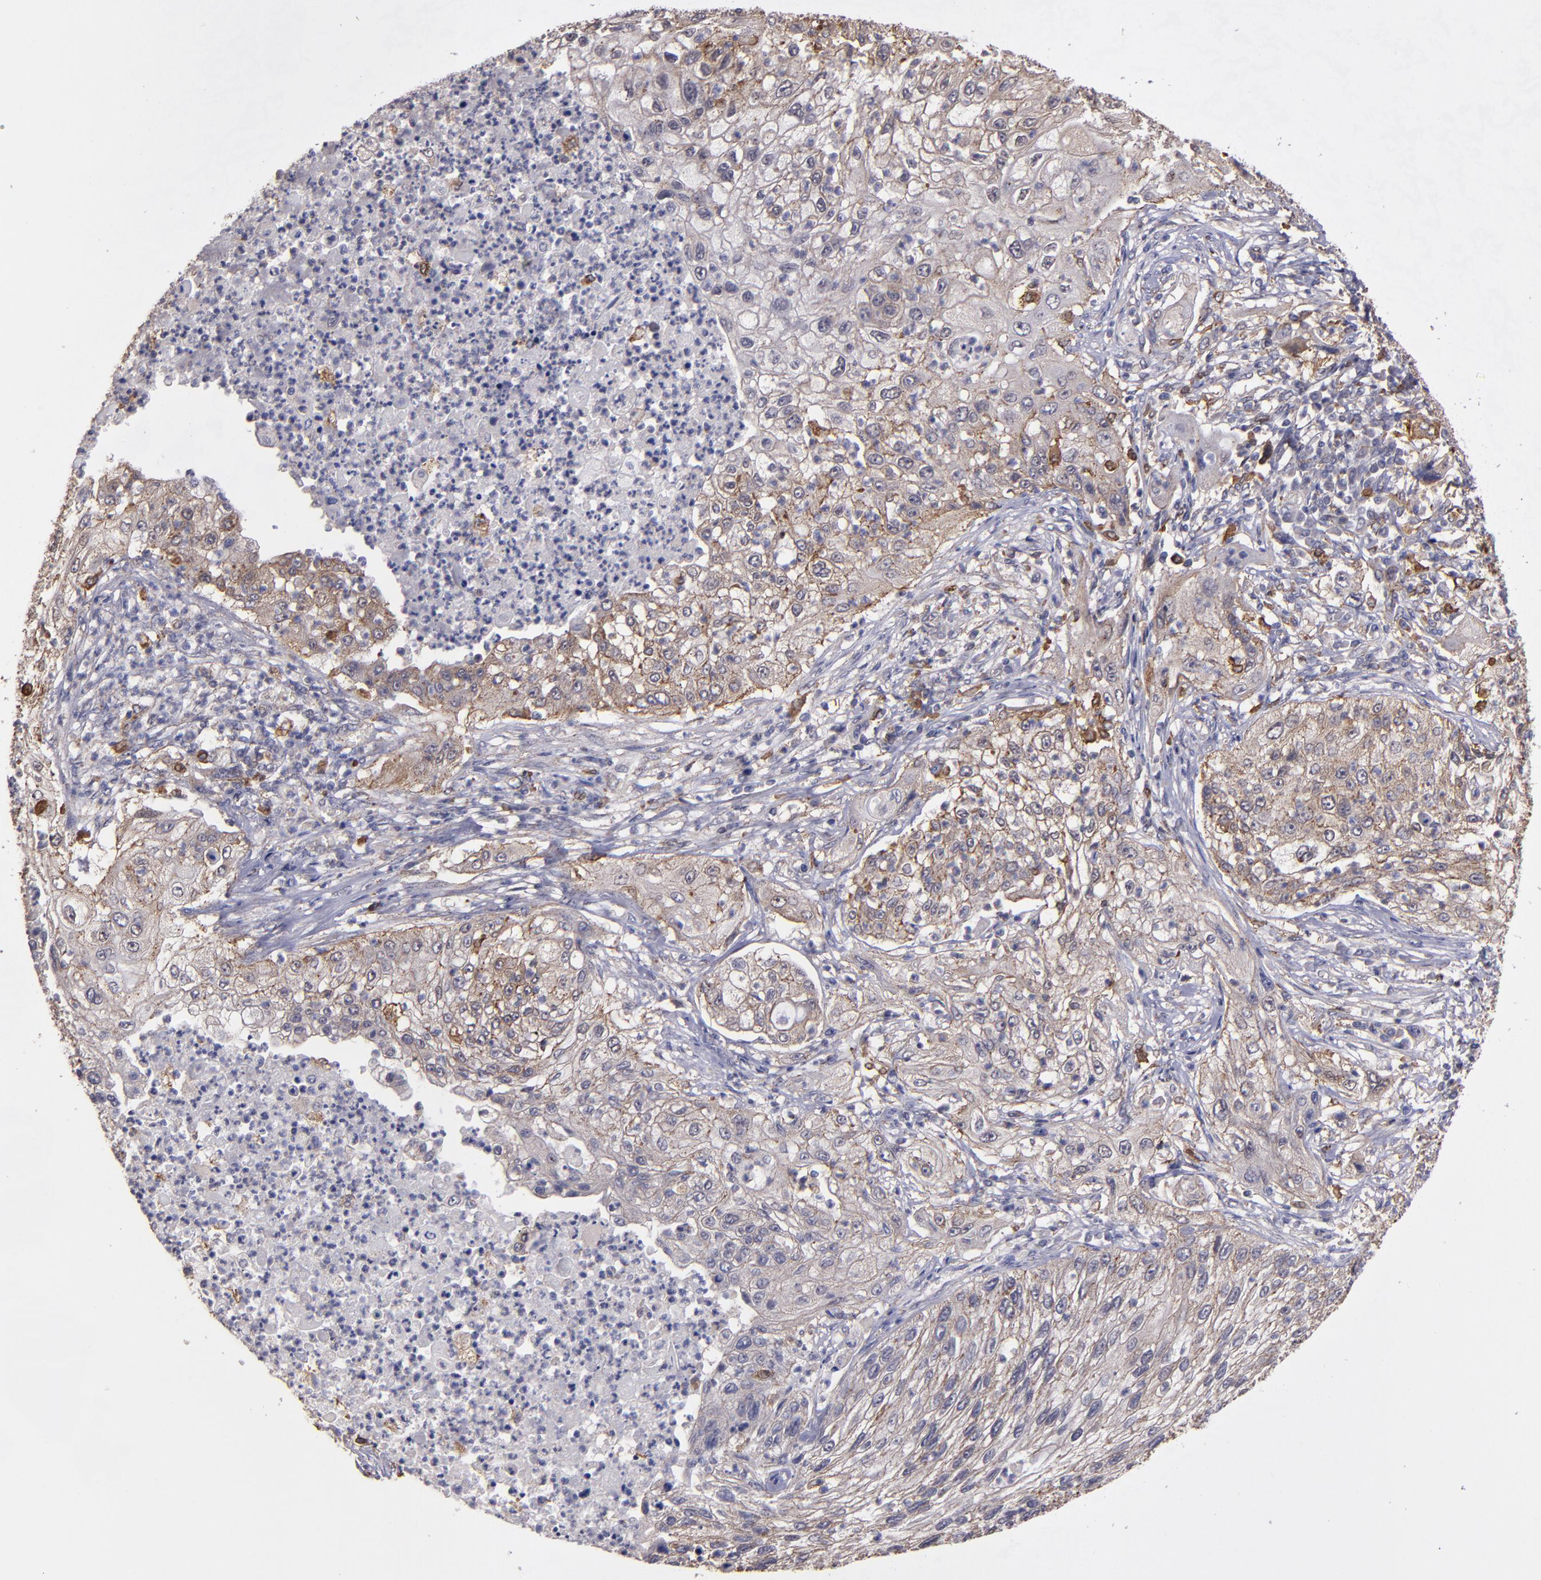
{"staining": {"intensity": "weak", "quantity": "25%-75%", "location": "cytoplasmic/membranous"}, "tissue": "lung cancer", "cell_type": "Tumor cells", "image_type": "cancer", "snomed": [{"axis": "morphology", "description": "Inflammation, NOS"}, {"axis": "morphology", "description": "Squamous cell carcinoma, NOS"}, {"axis": "topography", "description": "Lymph node"}, {"axis": "topography", "description": "Soft tissue"}, {"axis": "topography", "description": "Lung"}], "caption": "This is a histology image of immunohistochemistry staining of lung squamous cell carcinoma, which shows weak staining in the cytoplasmic/membranous of tumor cells.", "gene": "SIPA1L1", "patient": {"sex": "male", "age": 66}}